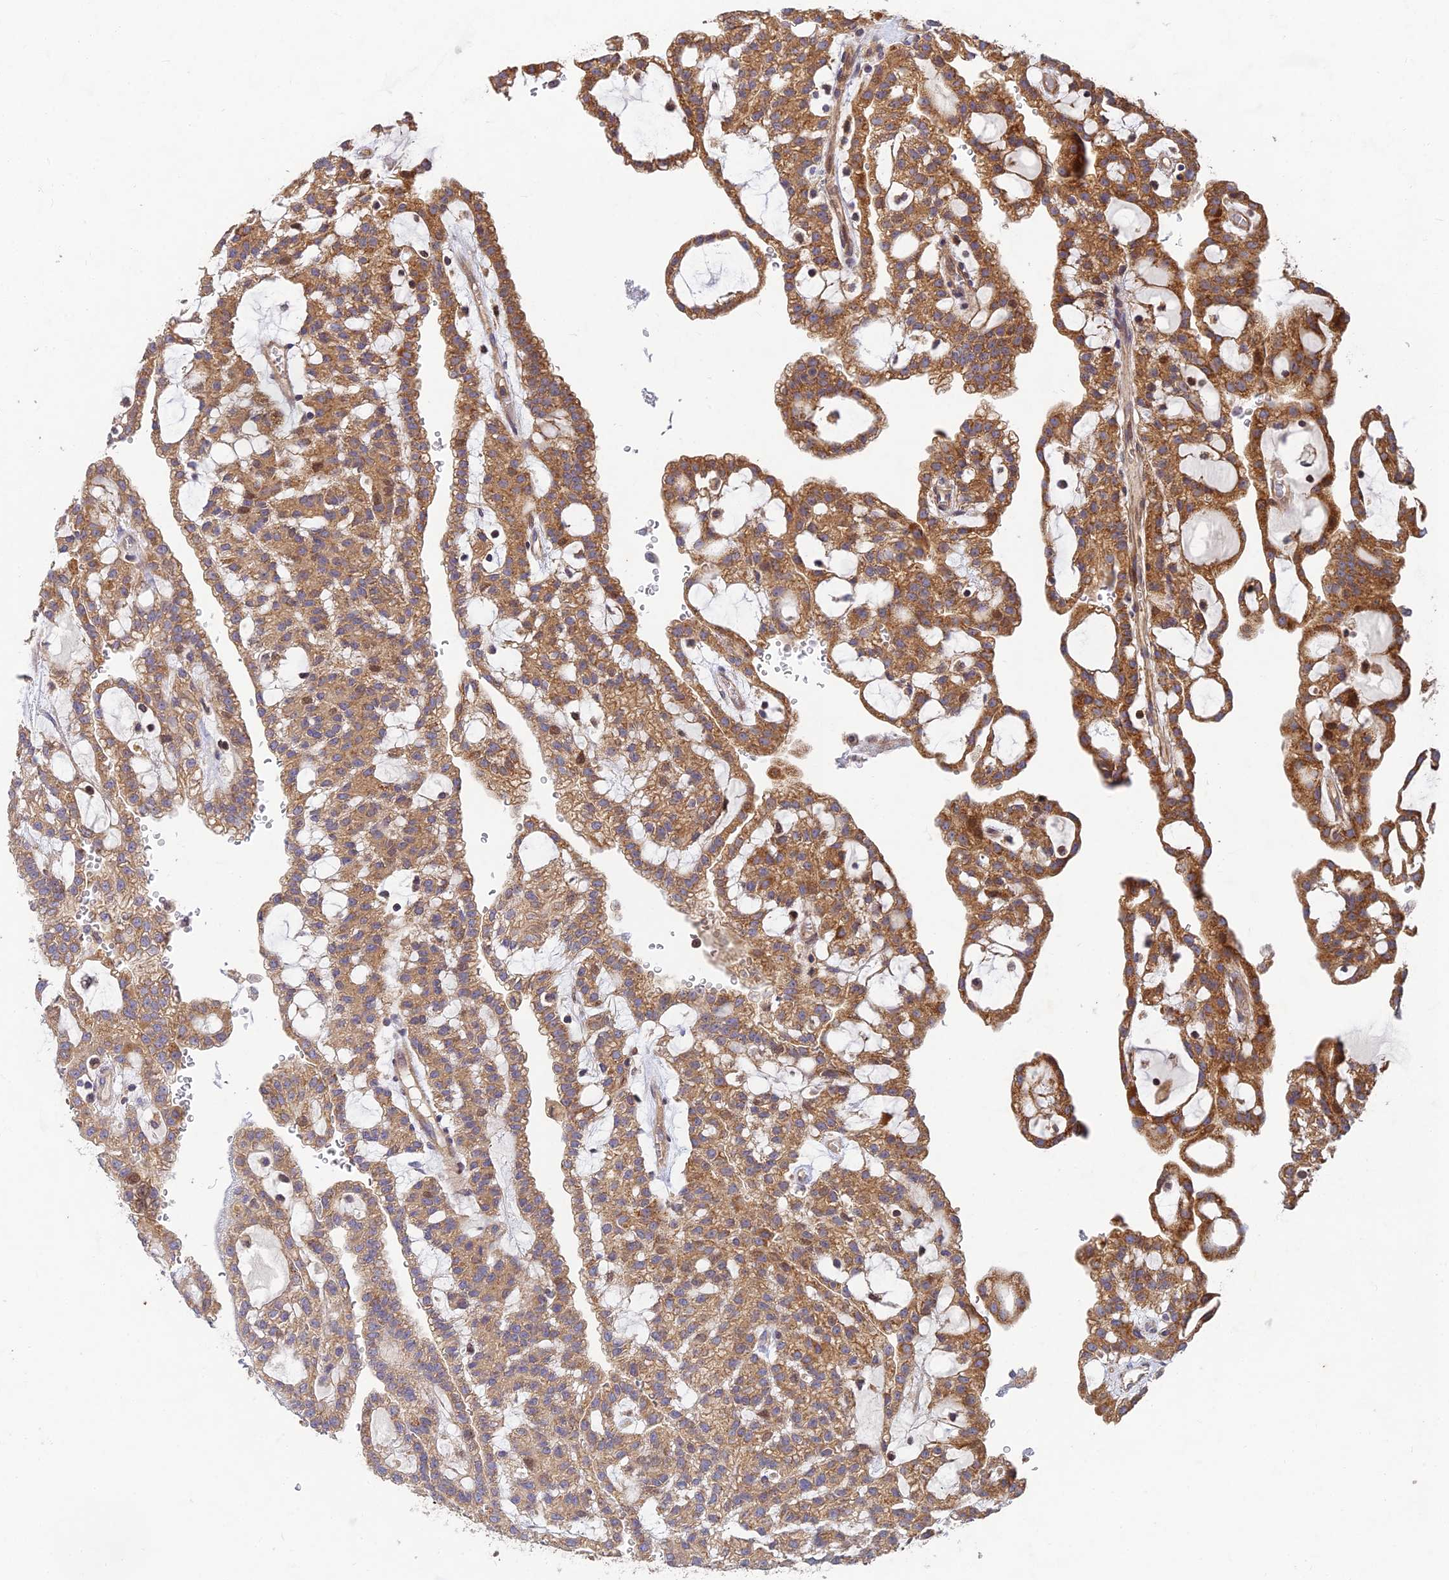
{"staining": {"intensity": "moderate", "quantity": ">75%", "location": "cytoplasmic/membranous"}, "tissue": "renal cancer", "cell_type": "Tumor cells", "image_type": "cancer", "snomed": [{"axis": "morphology", "description": "Adenocarcinoma, NOS"}, {"axis": "topography", "description": "Kidney"}], "caption": "Protein analysis of renal cancer (adenocarcinoma) tissue shows moderate cytoplasmic/membranous expression in approximately >75% of tumor cells.", "gene": "RELCH", "patient": {"sex": "male", "age": 63}}